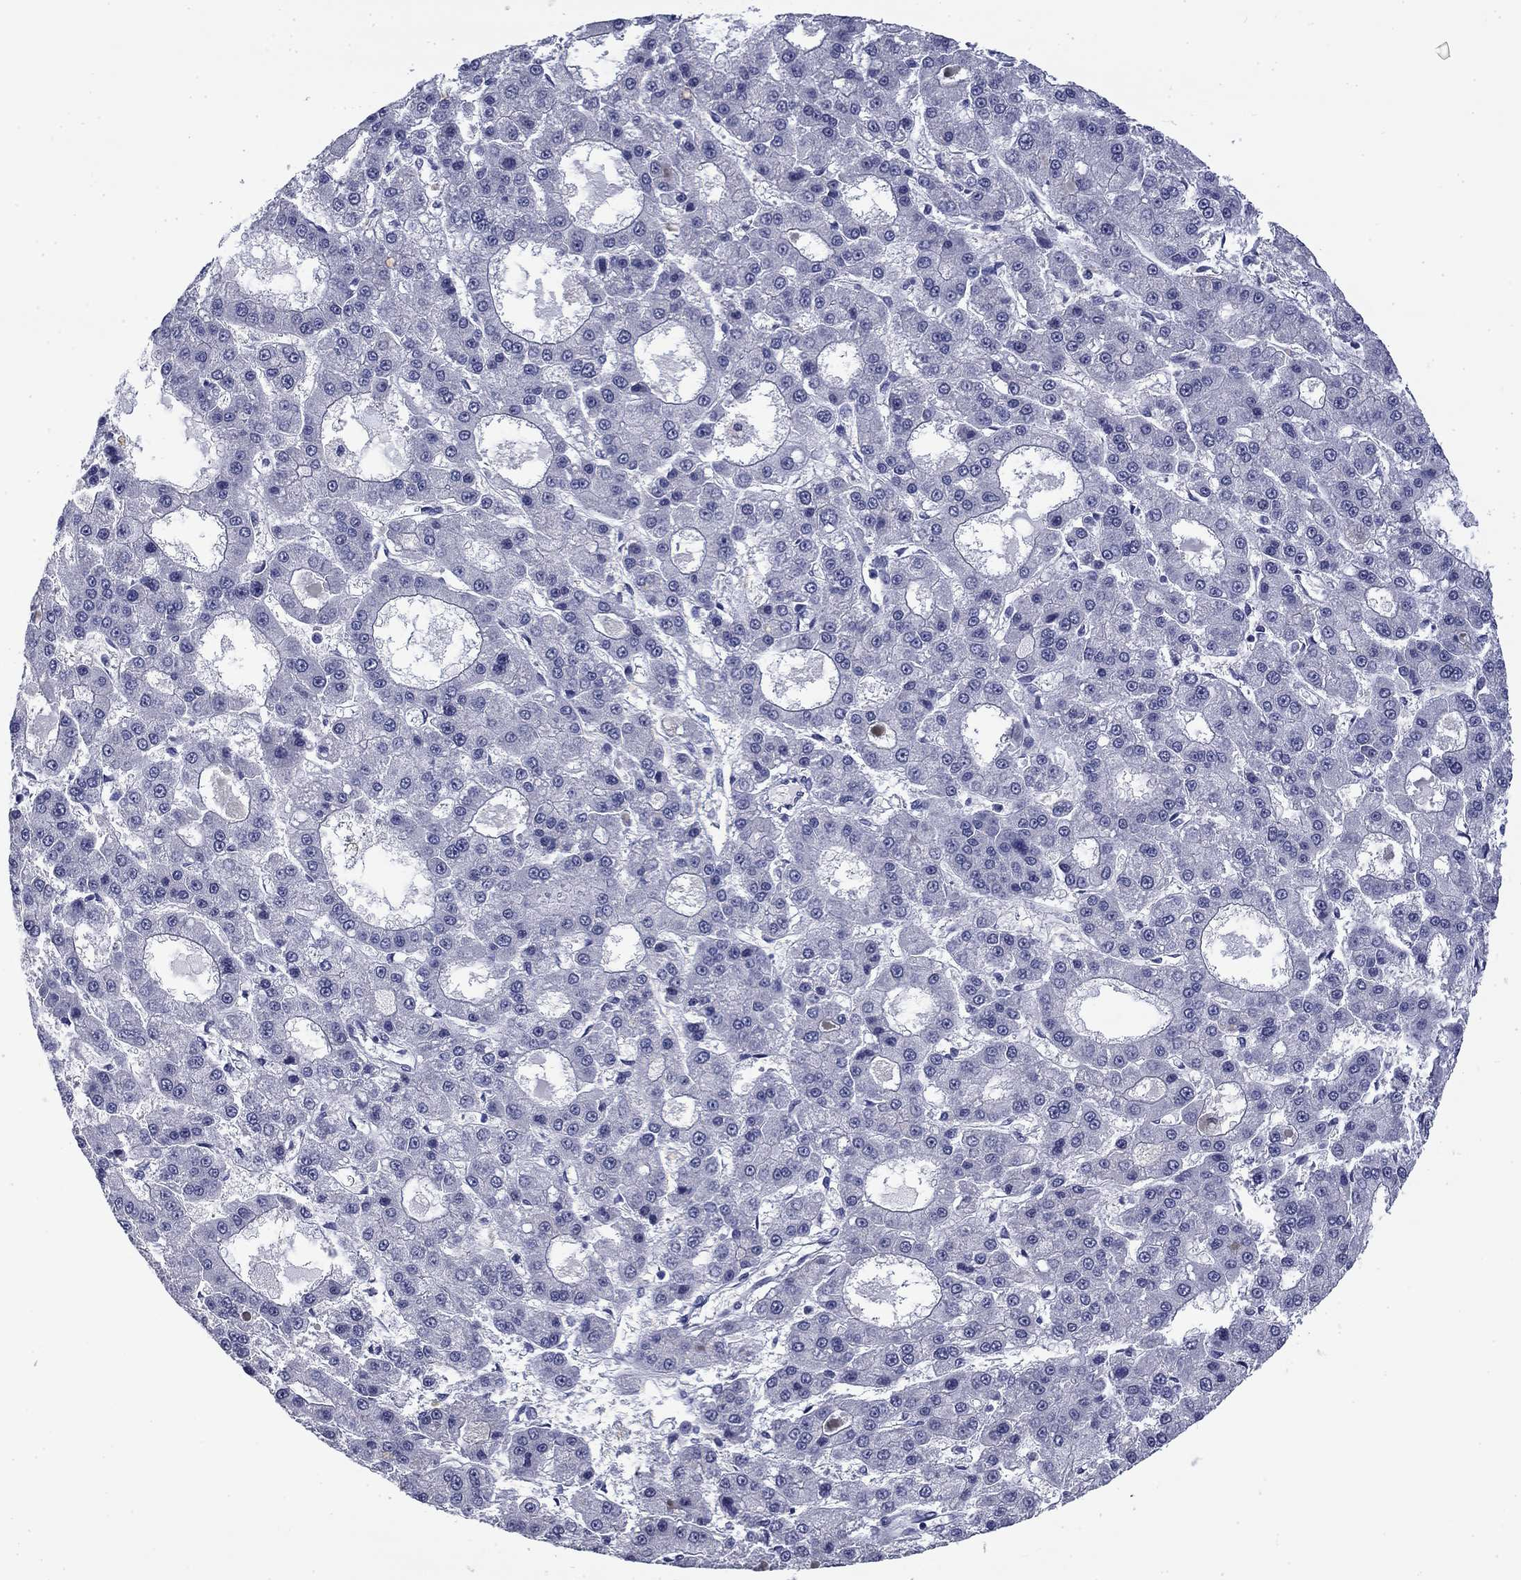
{"staining": {"intensity": "negative", "quantity": "none", "location": "none"}, "tissue": "liver cancer", "cell_type": "Tumor cells", "image_type": "cancer", "snomed": [{"axis": "morphology", "description": "Carcinoma, Hepatocellular, NOS"}, {"axis": "topography", "description": "Liver"}], "caption": "The micrograph demonstrates no staining of tumor cells in liver cancer. The staining is performed using DAB (3,3'-diaminobenzidine) brown chromogen with nuclei counter-stained in using hematoxylin.", "gene": "BCL2L14", "patient": {"sex": "male", "age": 70}}